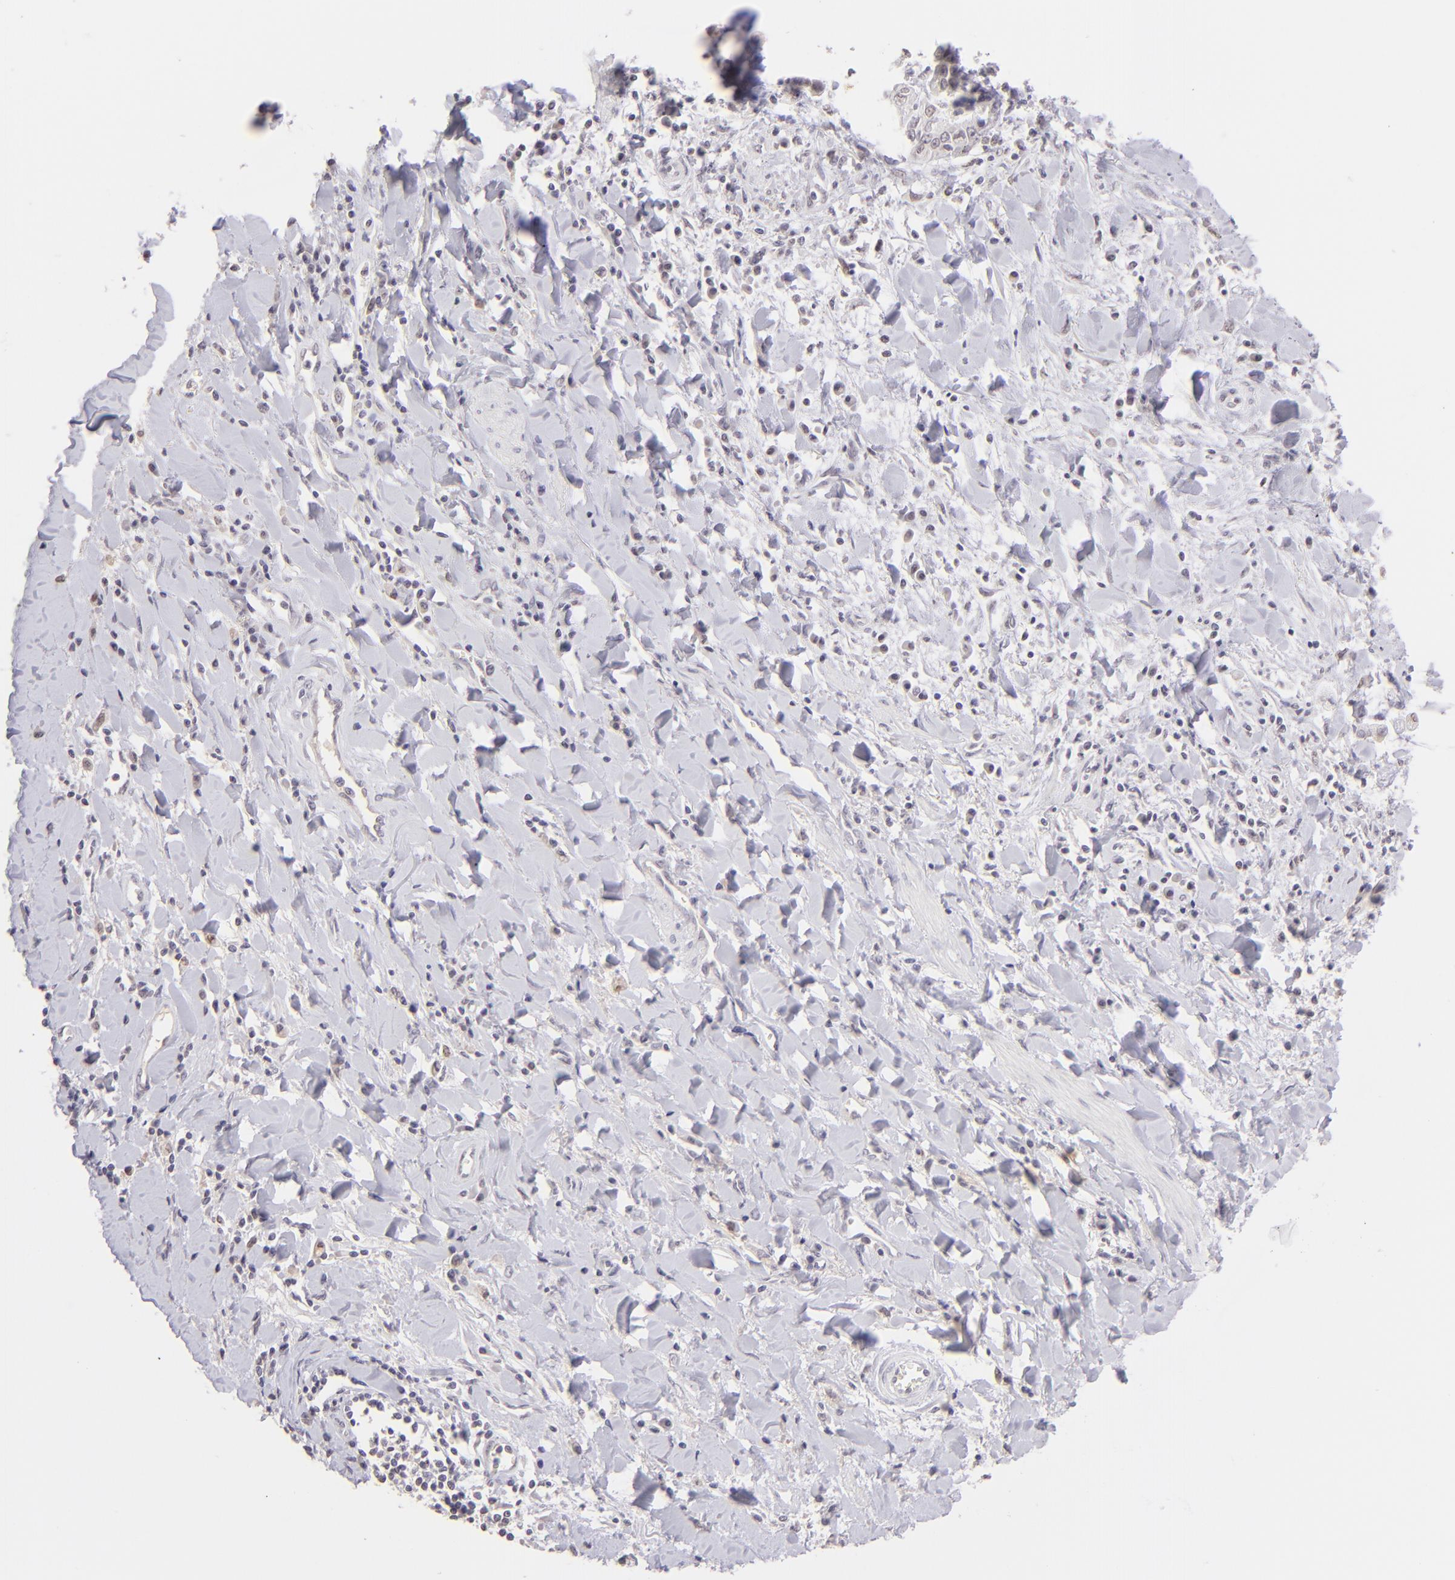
{"staining": {"intensity": "negative", "quantity": "none", "location": "none"}, "tissue": "liver cancer", "cell_type": "Tumor cells", "image_type": "cancer", "snomed": [{"axis": "morphology", "description": "Cholangiocarcinoma"}, {"axis": "topography", "description": "Liver"}], "caption": "This is a photomicrograph of immunohistochemistry (IHC) staining of liver cancer, which shows no staining in tumor cells.", "gene": "MAGEA1", "patient": {"sex": "male", "age": 57}}